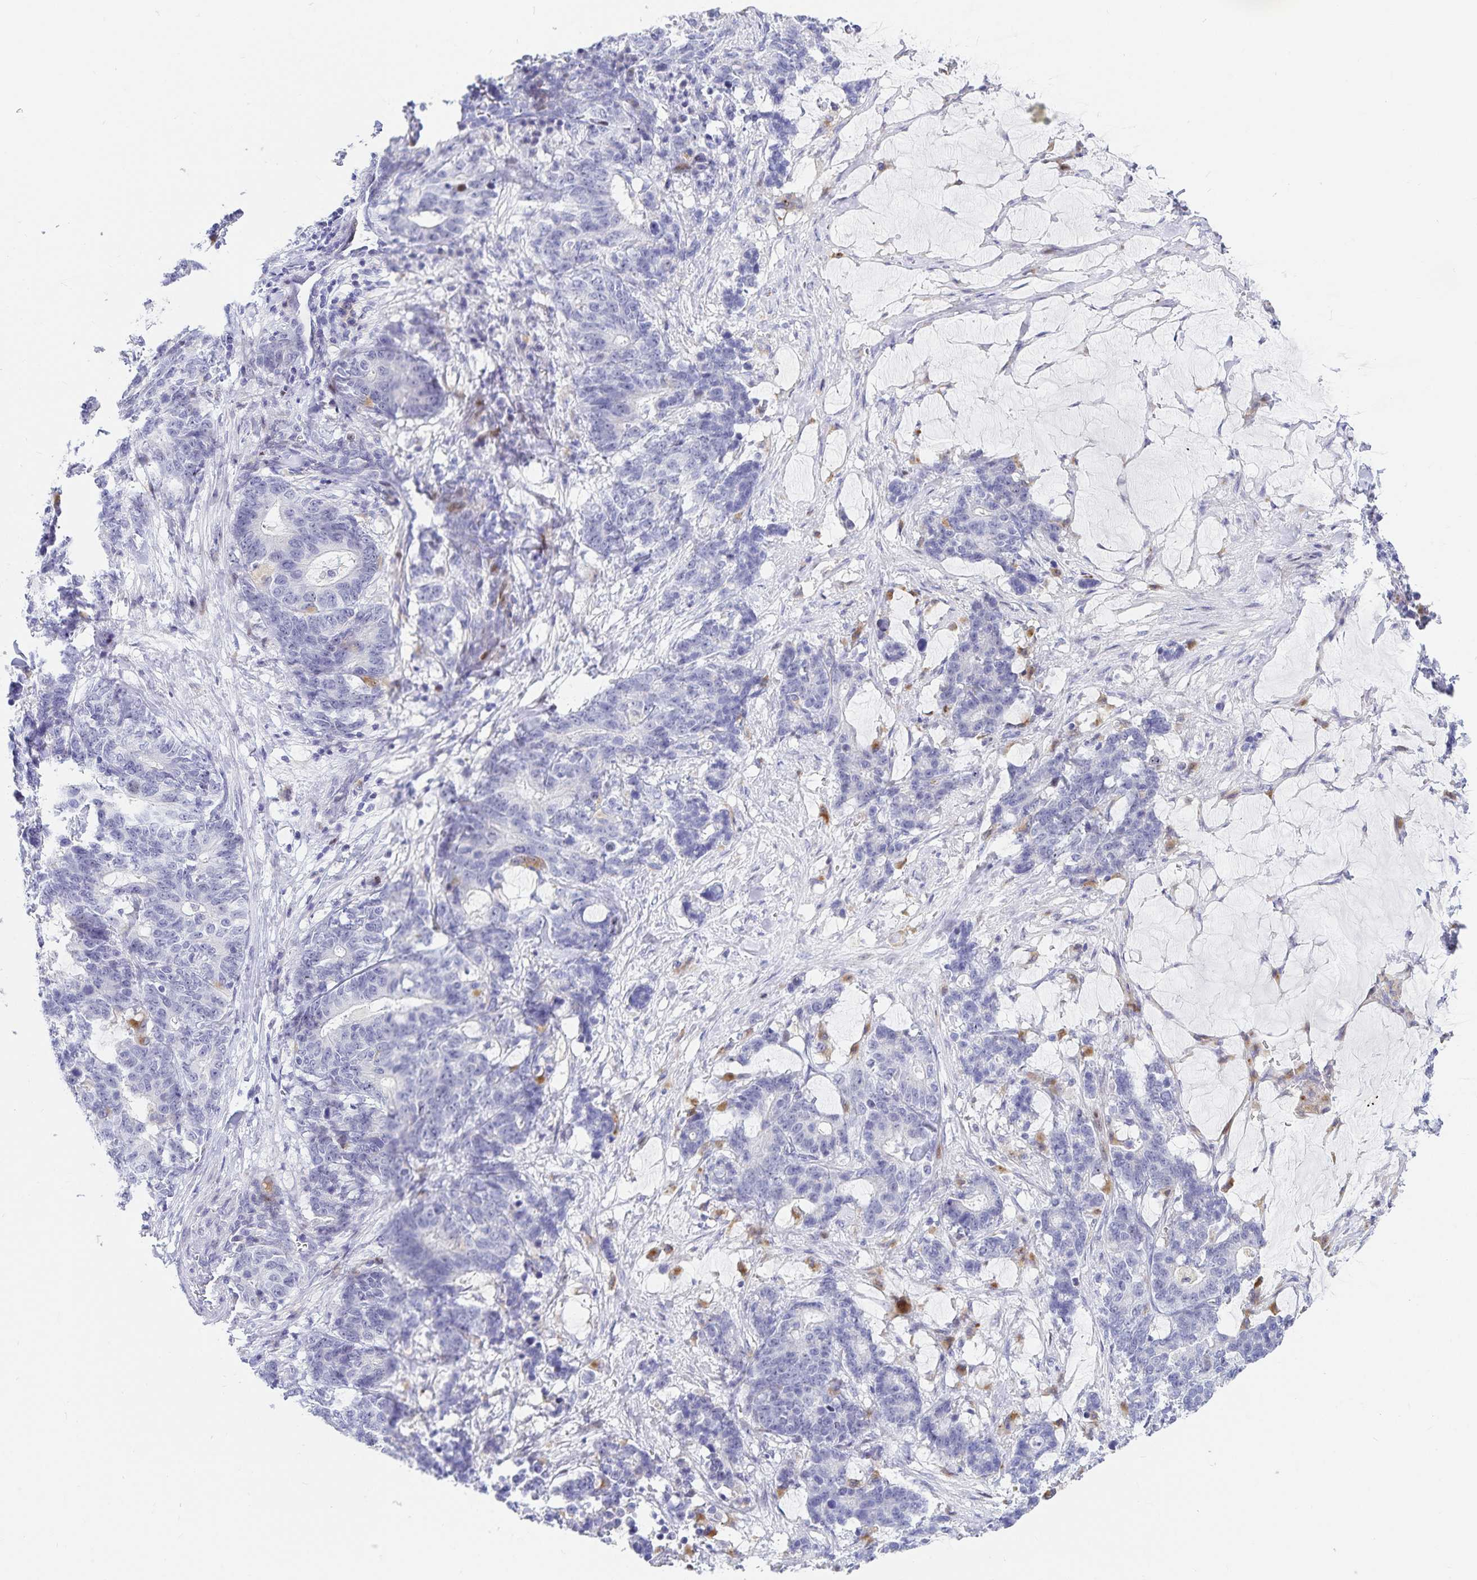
{"staining": {"intensity": "negative", "quantity": "none", "location": "none"}, "tissue": "stomach cancer", "cell_type": "Tumor cells", "image_type": "cancer", "snomed": [{"axis": "morphology", "description": "Normal tissue, NOS"}, {"axis": "morphology", "description": "Adenocarcinoma, NOS"}, {"axis": "topography", "description": "Stomach"}], "caption": "A micrograph of human adenocarcinoma (stomach) is negative for staining in tumor cells.", "gene": "KBTBD13", "patient": {"sex": "female", "age": 64}}